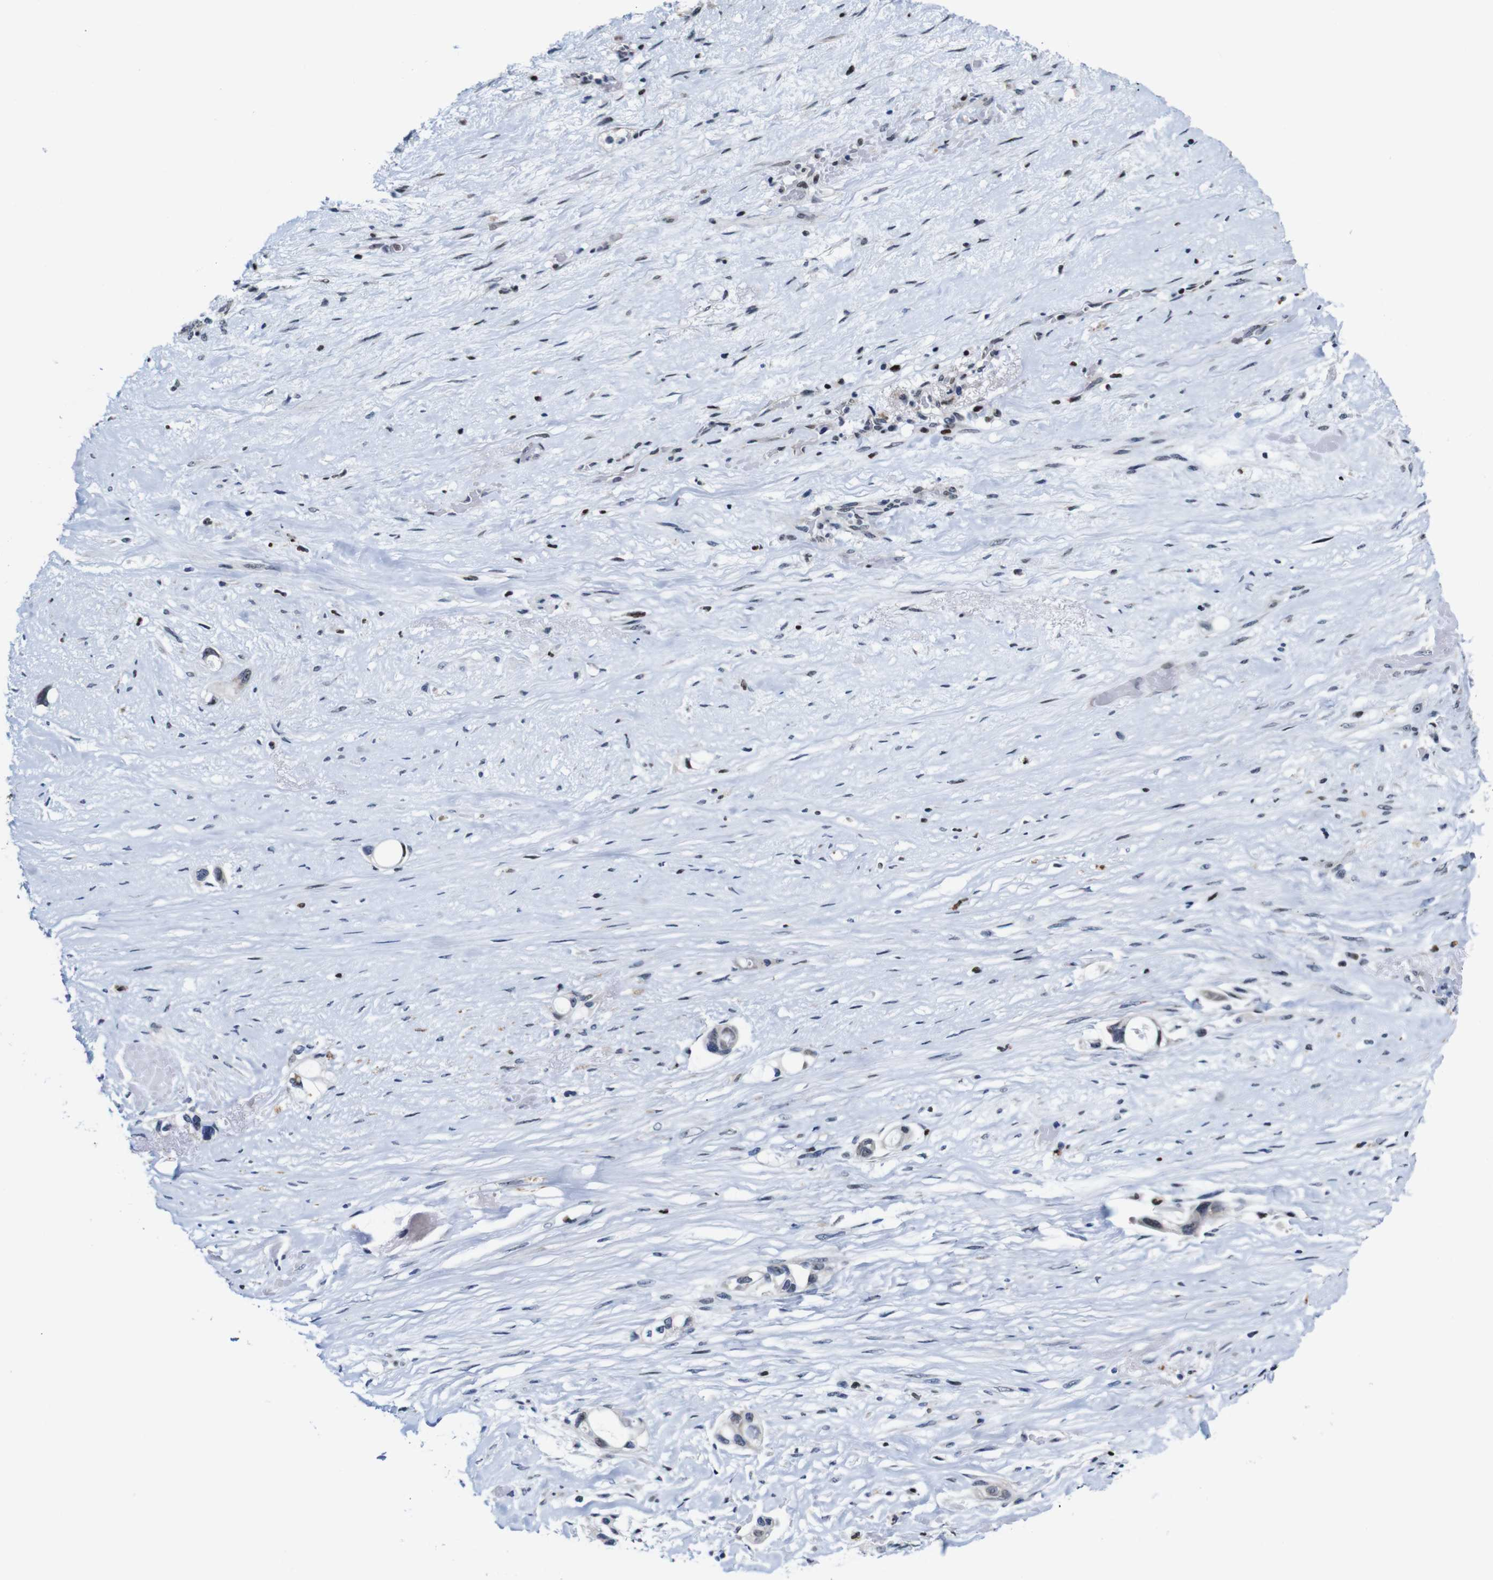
{"staining": {"intensity": "weak", "quantity": ">75%", "location": "nuclear"}, "tissue": "liver cancer", "cell_type": "Tumor cells", "image_type": "cancer", "snomed": [{"axis": "morphology", "description": "Cholangiocarcinoma"}, {"axis": "topography", "description": "Liver"}], "caption": "Liver cholangiocarcinoma stained for a protein reveals weak nuclear positivity in tumor cells.", "gene": "GATA6", "patient": {"sex": "female", "age": 65}}